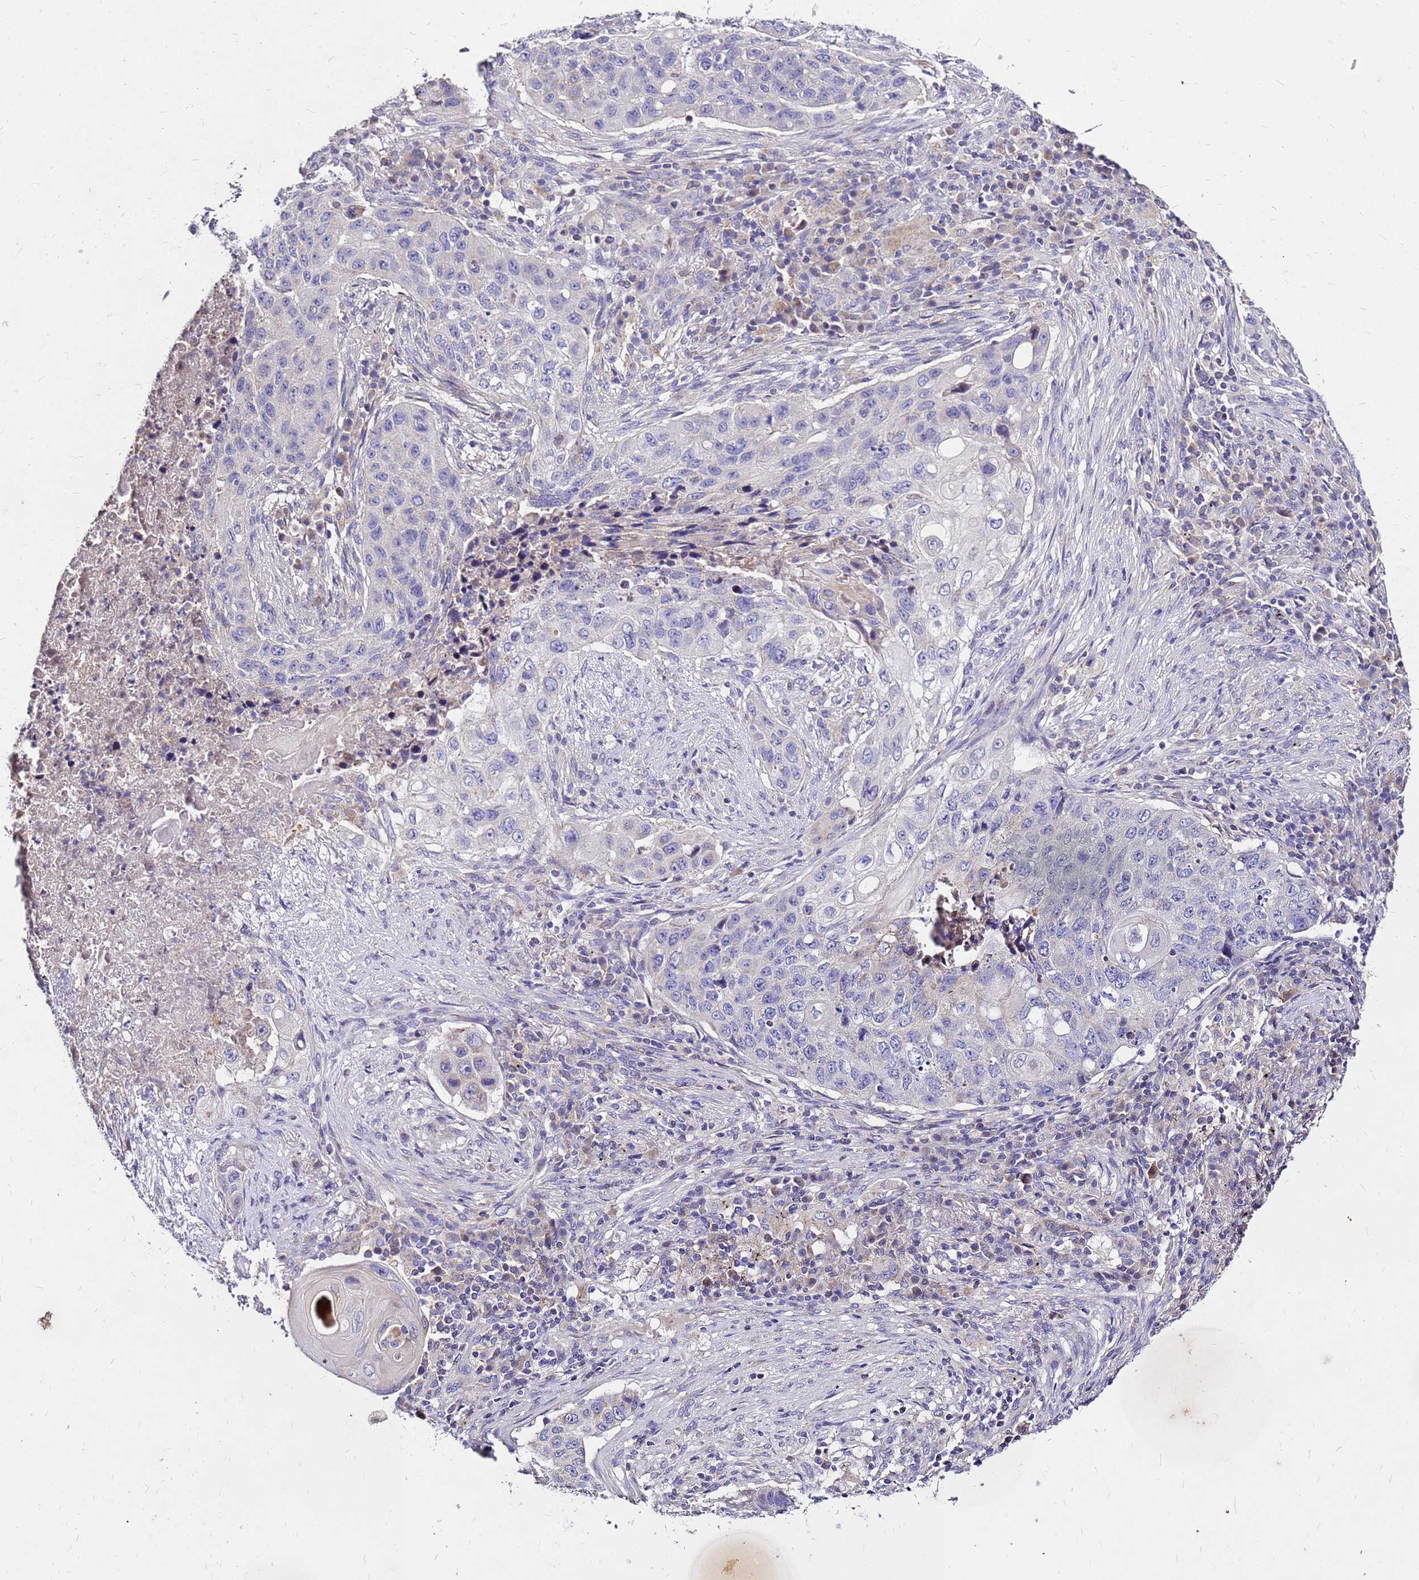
{"staining": {"intensity": "negative", "quantity": "none", "location": "none"}, "tissue": "lung cancer", "cell_type": "Tumor cells", "image_type": "cancer", "snomed": [{"axis": "morphology", "description": "Squamous cell carcinoma, NOS"}, {"axis": "topography", "description": "Lung"}], "caption": "An immunohistochemistry micrograph of lung cancer is shown. There is no staining in tumor cells of lung cancer.", "gene": "COX14", "patient": {"sex": "female", "age": 63}}